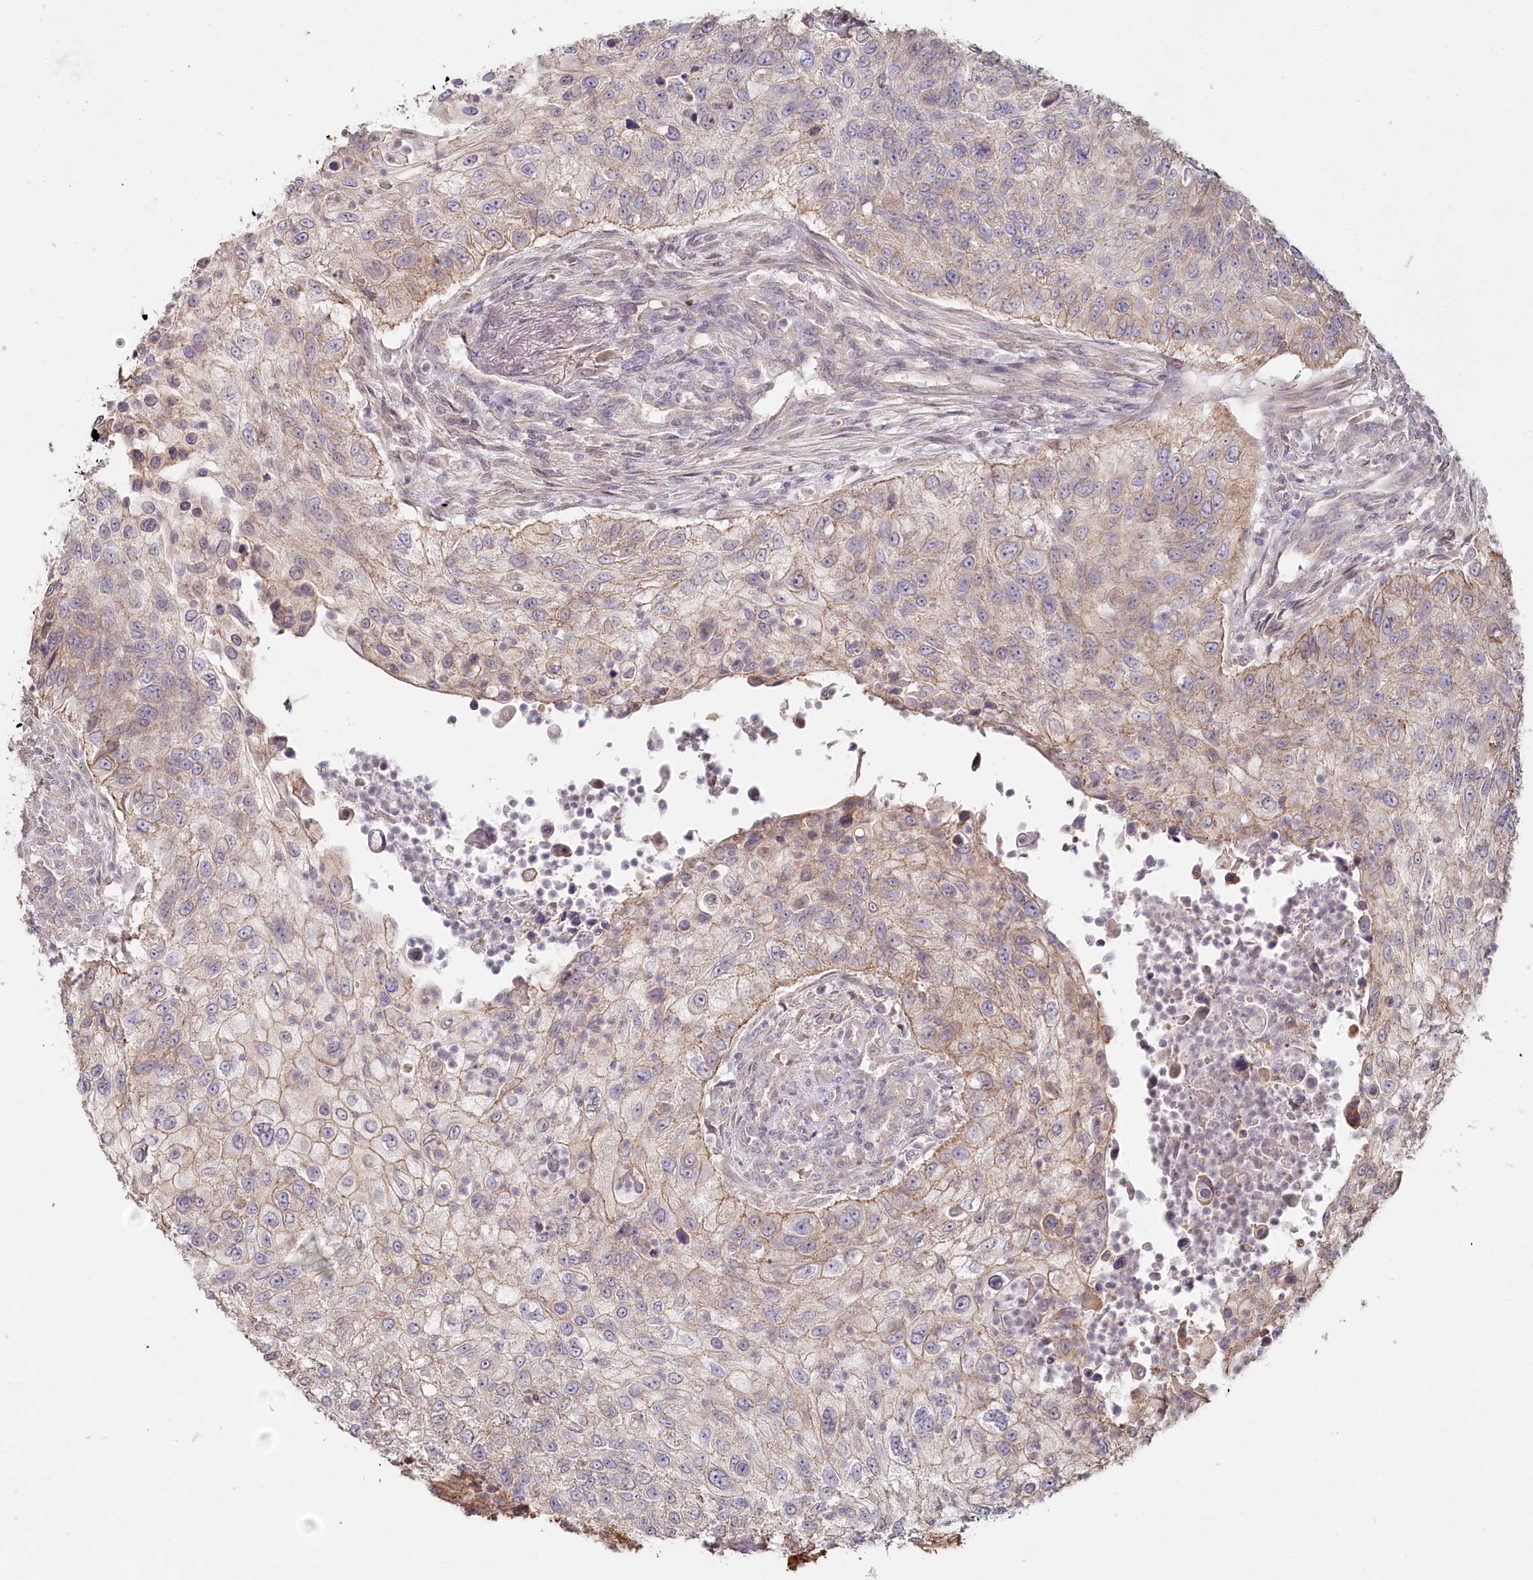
{"staining": {"intensity": "weak", "quantity": "25%-75%", "location": "cytoplasmic/membranous"}, "tissue": "urothelial cancer", "cell_type": "Tumor cells", "image_type": "cancer", "snomed": [{"axis": "morphology", "description": "Urothelial carcinoma, High grade"}, {"axis": "topography", "description": "Urinary bladder"}], "caption": "Protein expression analysis of high-grade urothelial carcinoma displays weak cytoplasmic/membranous expression in about 25%-75% of tumor cells. The protein of interest is shown in brown color, while the nuclei are stained blue.", "gene": "TCHP", "patient": {"sex": "female", "age": 60}}